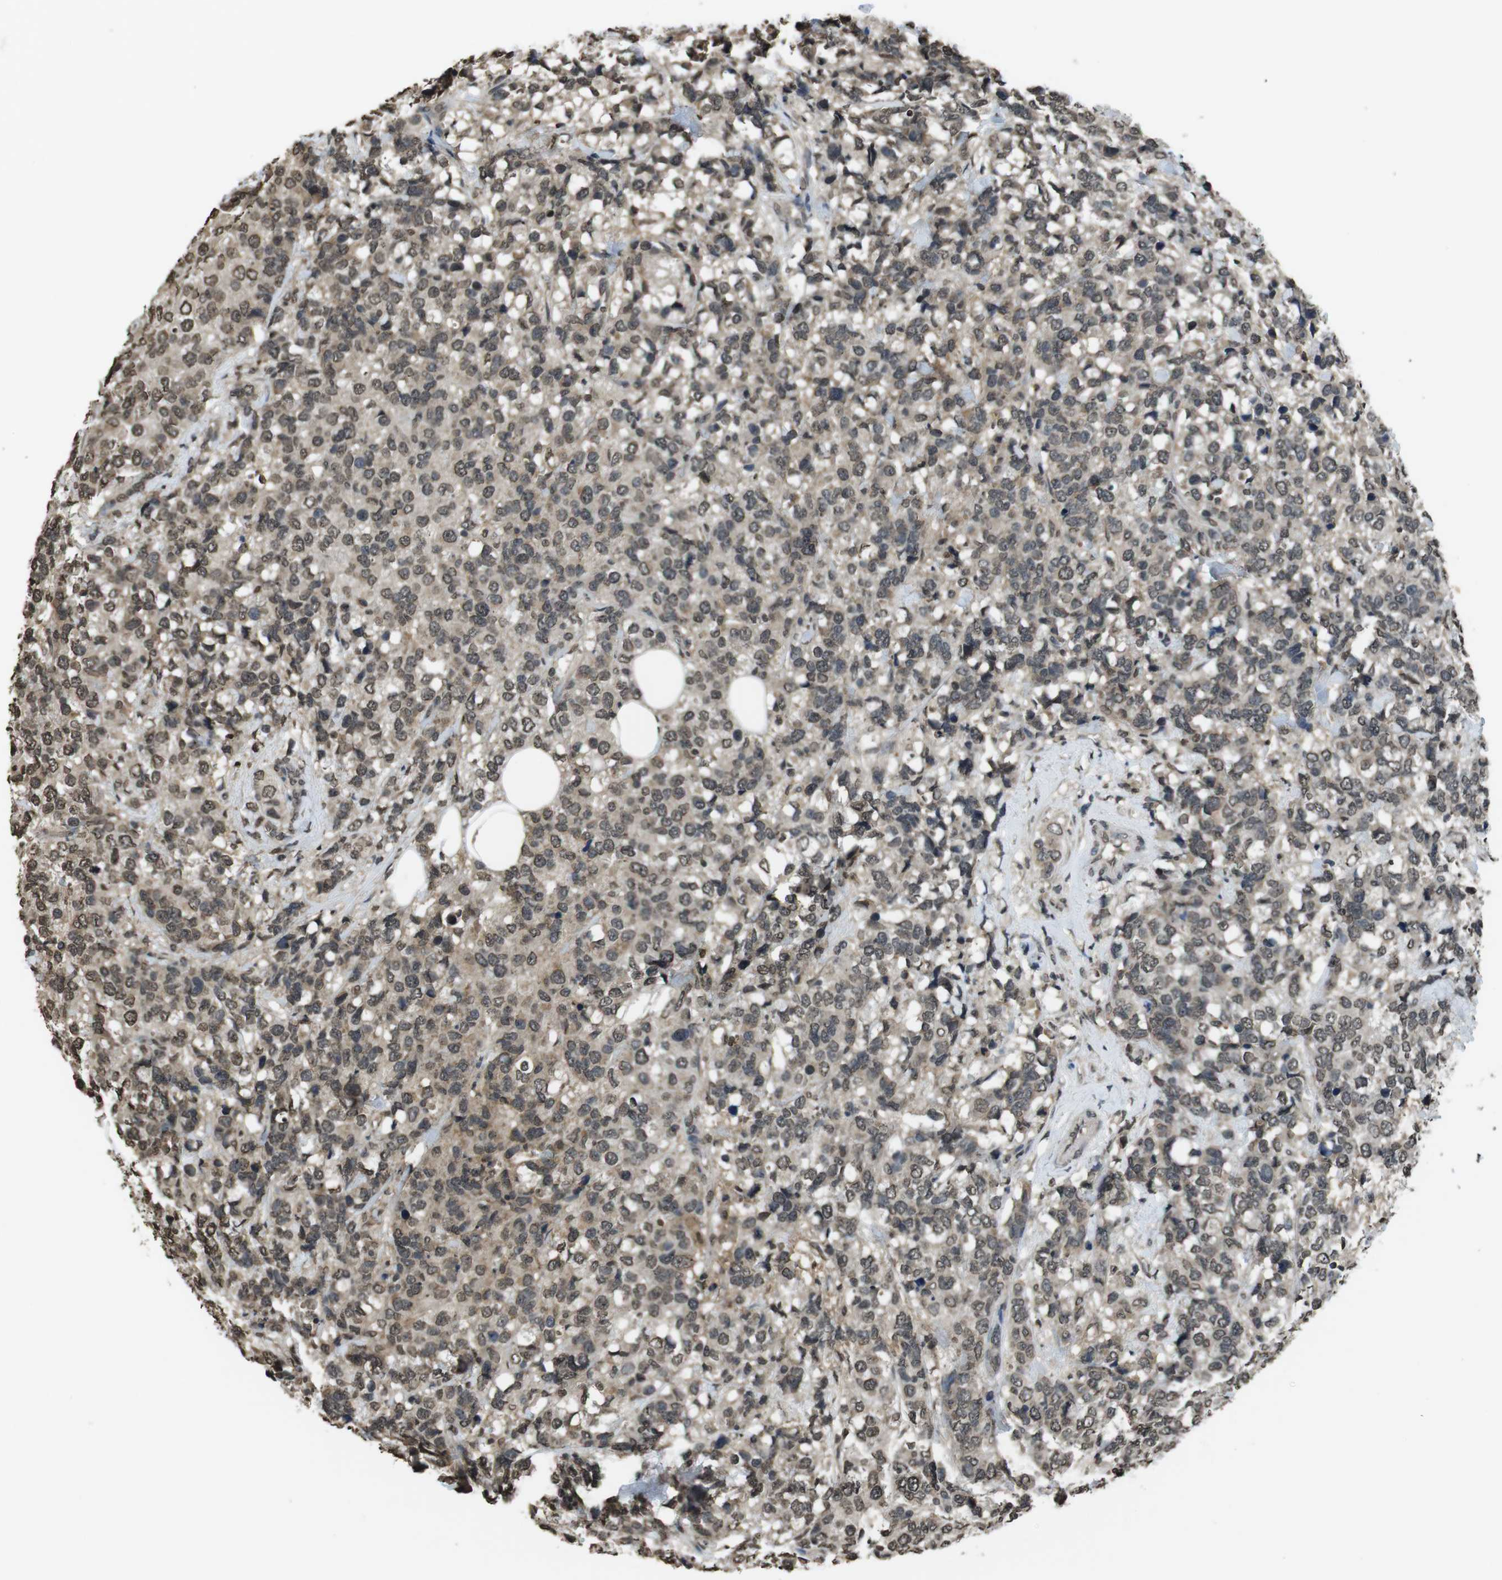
{"staining": {"intensity": "moderate", "quantity": "25%-75%", "location": "nuclear"}, "tissue": "breast cancer", "cell_type": "Tumor cells", "image_type": "cancer", "snomed": [{"axis": "morphology", "description": "Lobular carcinoma"}, {"axis": "topography", "description": "Breast"}], "caption": "Breast lobular carcinoma was stained to show a protein in brown. There is medium levels of moderate nuclear expression in about 25%-75% of tumor cells. The staining was performed using DAB, with brown indicating positive protein expression. Nuclei are stained blue with hematoxylin.", "gene": "MAF", "patient": {"sex": "female", "age": 59}}